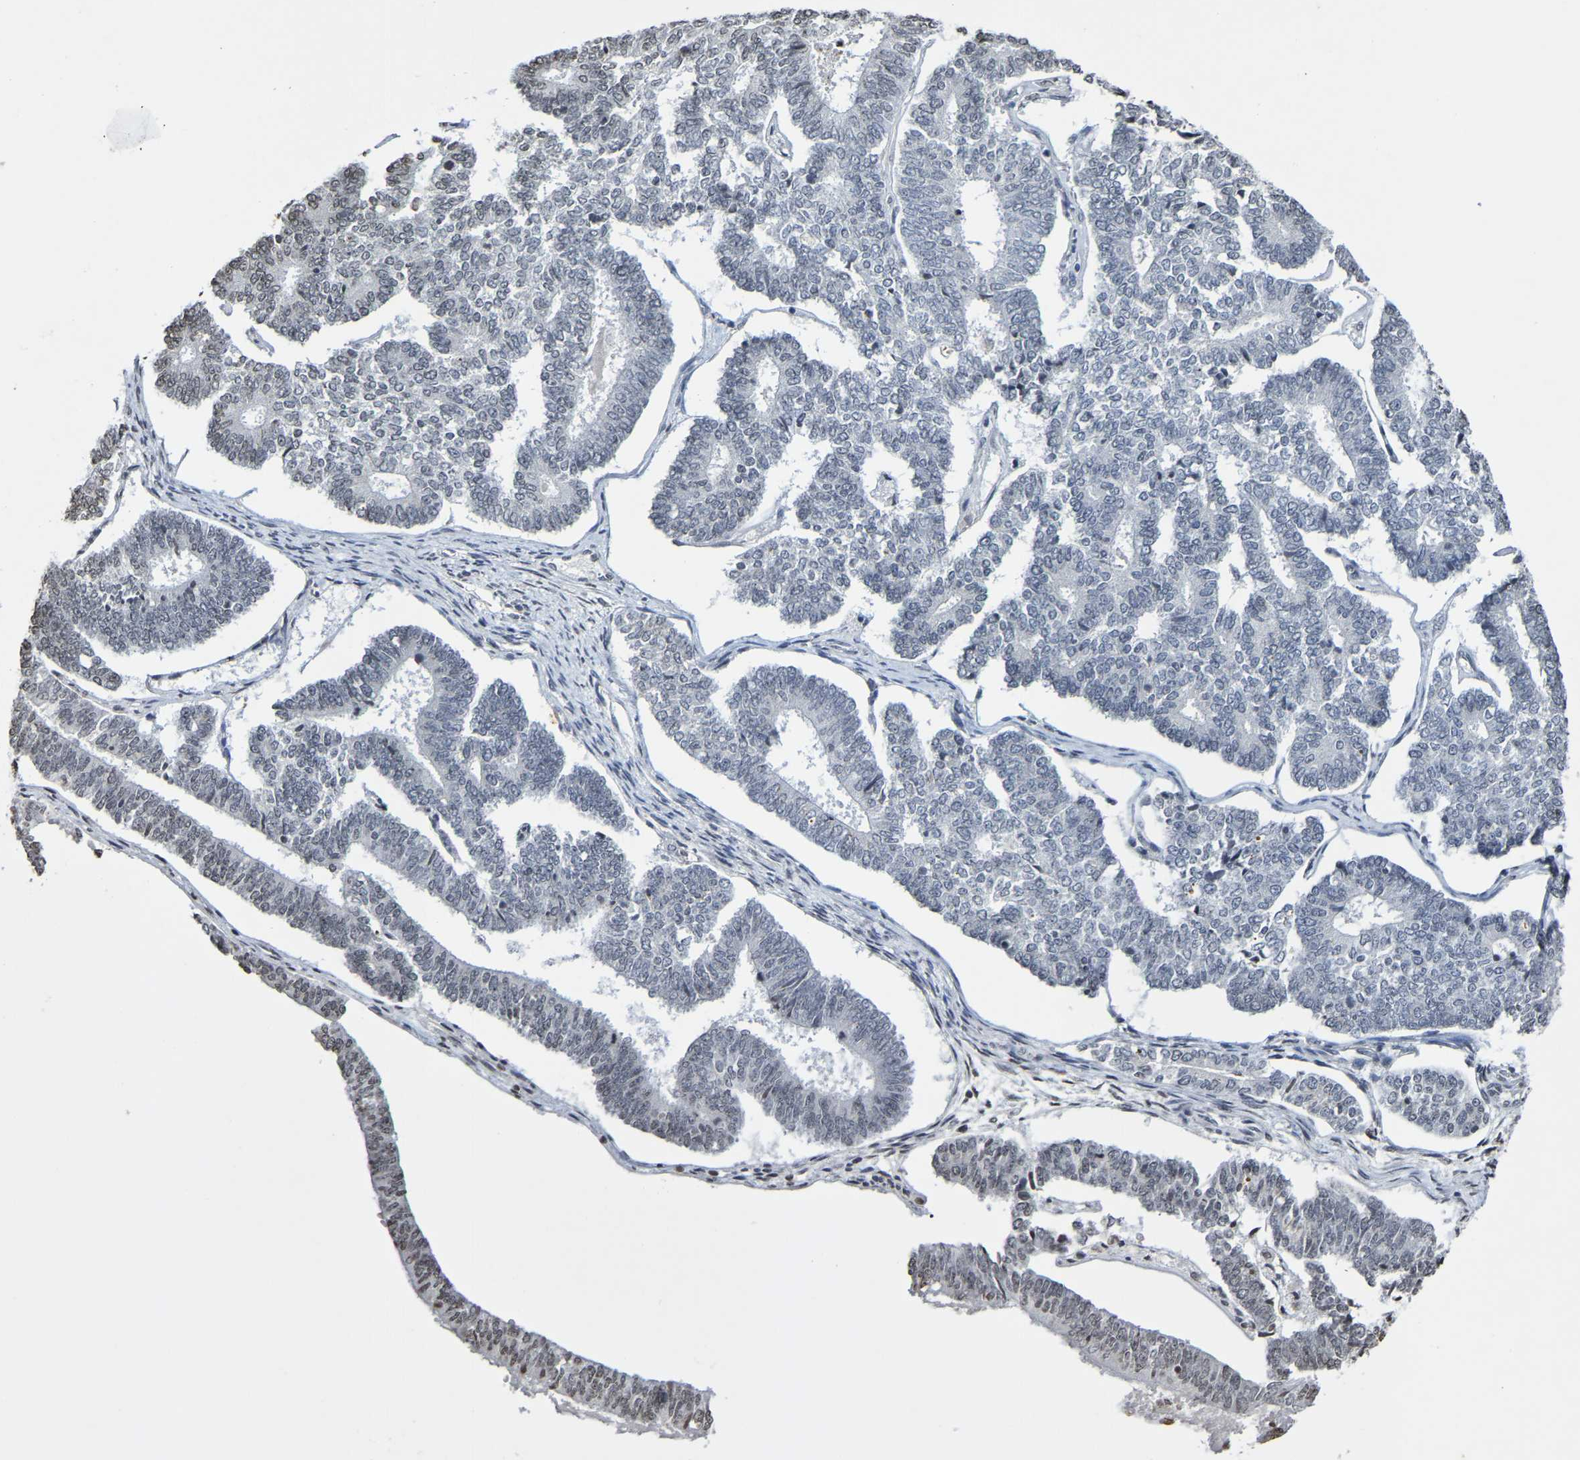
{"staining": {"intensity": "weak", "quantity": "<25%", "location": "nuclear"}, "tissue": "endometrial cancer", "cell_type": "Tumor cells", "image_type": "cancer", "snomed": [{"axis": "morphology", "description": "Adenocarcinoma, NOS"}, {"axis": "topography", "description": "Endometrium"}], "caption": "A micrograph of endometrial cancer (adenocarcinoma) stained for a protein demonstrates no brown staining in tumor cells.", "gene": "ATF4", "patient": {"sex": "female", "age": 70}}